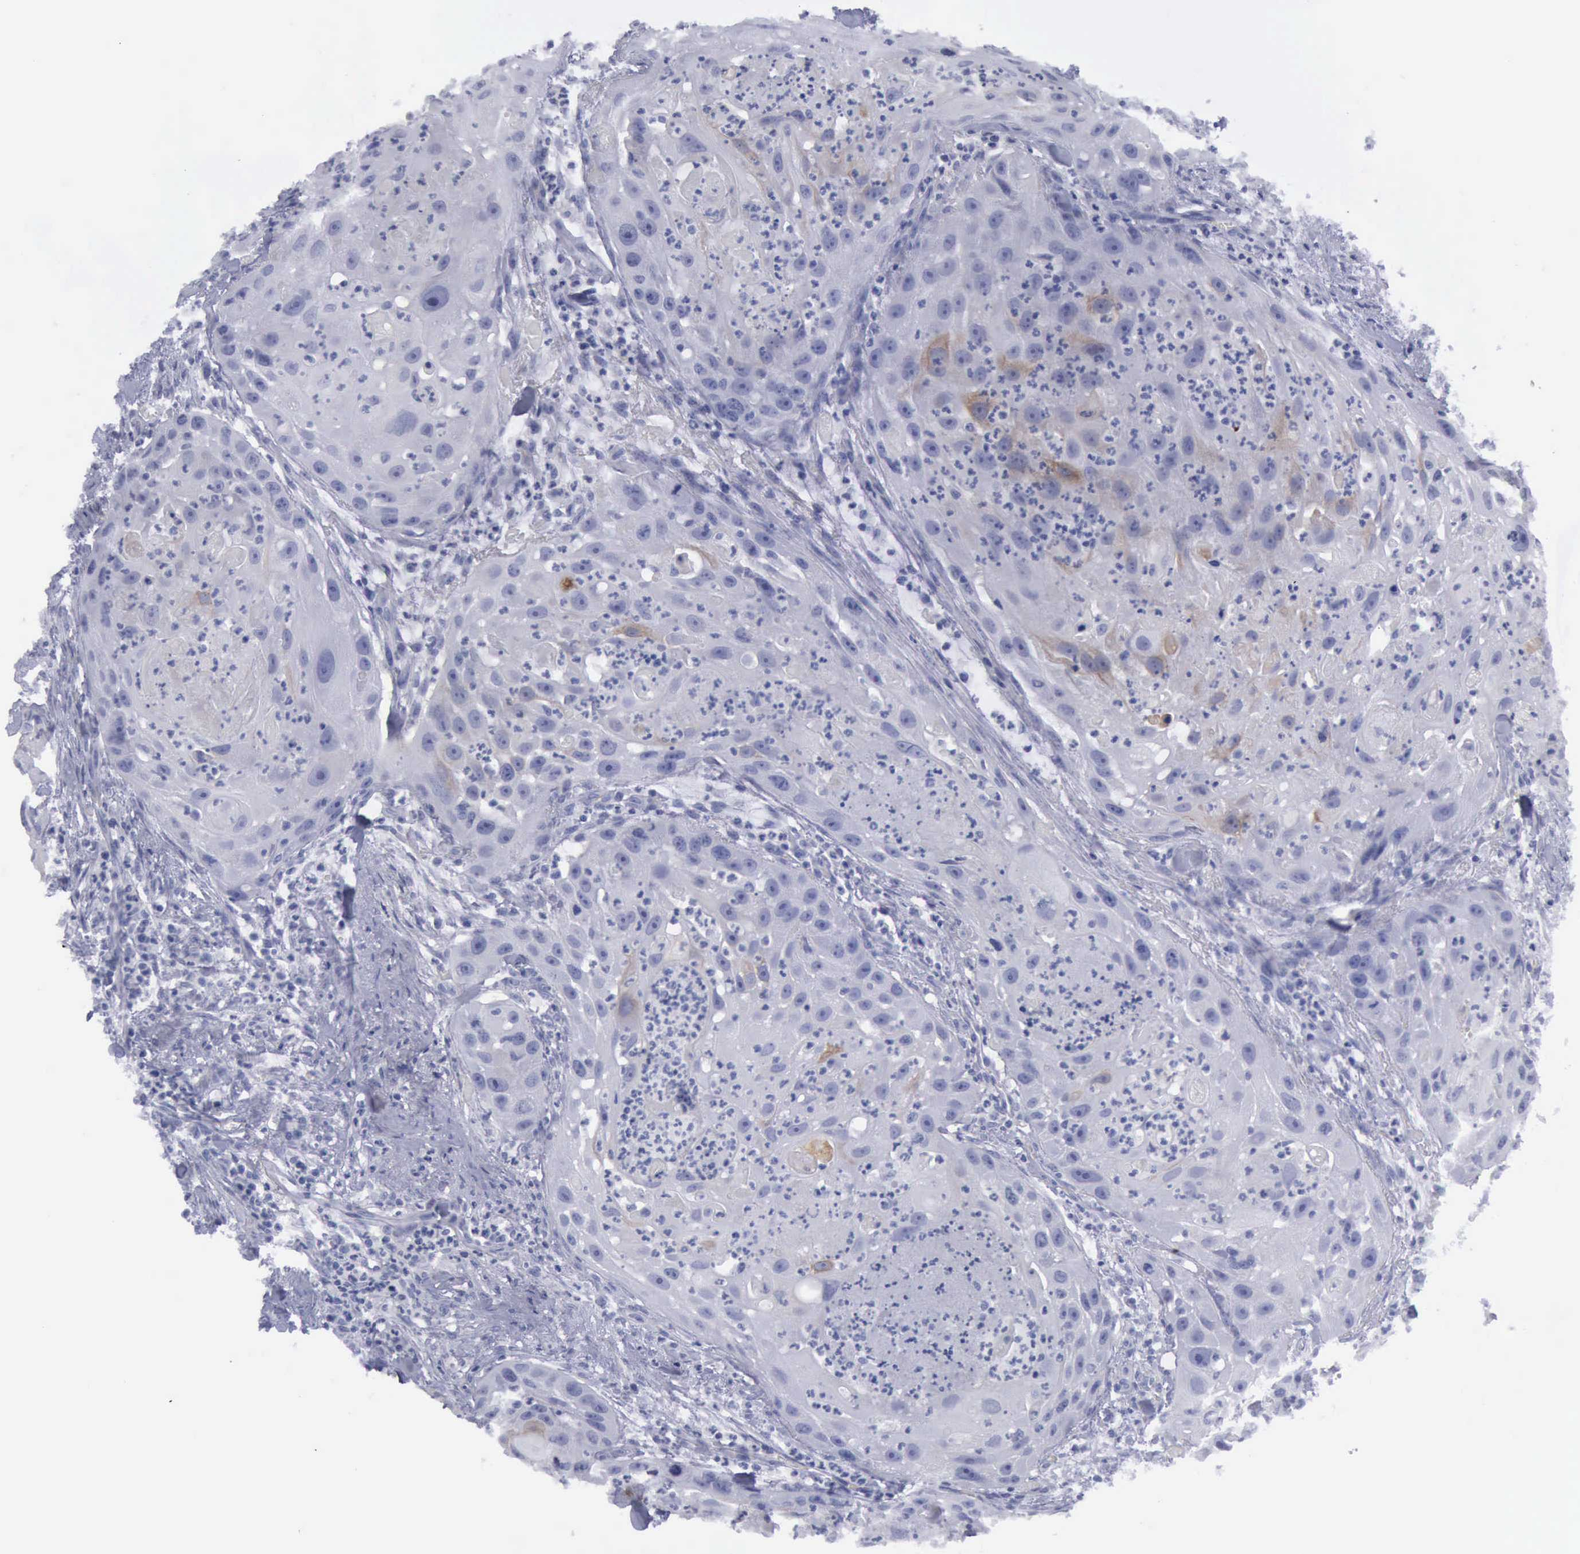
{"staining": {"intensity": "moderate", "quantity": "<25%", "location": "cytoplasmic/membranous"}, "tissue": "head and neck cancer", "cell_type": "Tumor cells", "image_type": "cancer", "snomed": [{"axis": "morphology", "description": "Squamous cell carcinoma, NOS"}, {"axis": "topography", "description": "Head-Neck"}], "caption": "Tumor cells exhibit low levels of moderate cytoplasmic/membranous staining in approximately <25% of cells in head and neck squamous cell carcinoma.", "gene": "KRT13", "patient": {"sex": "male", "age": 64}}